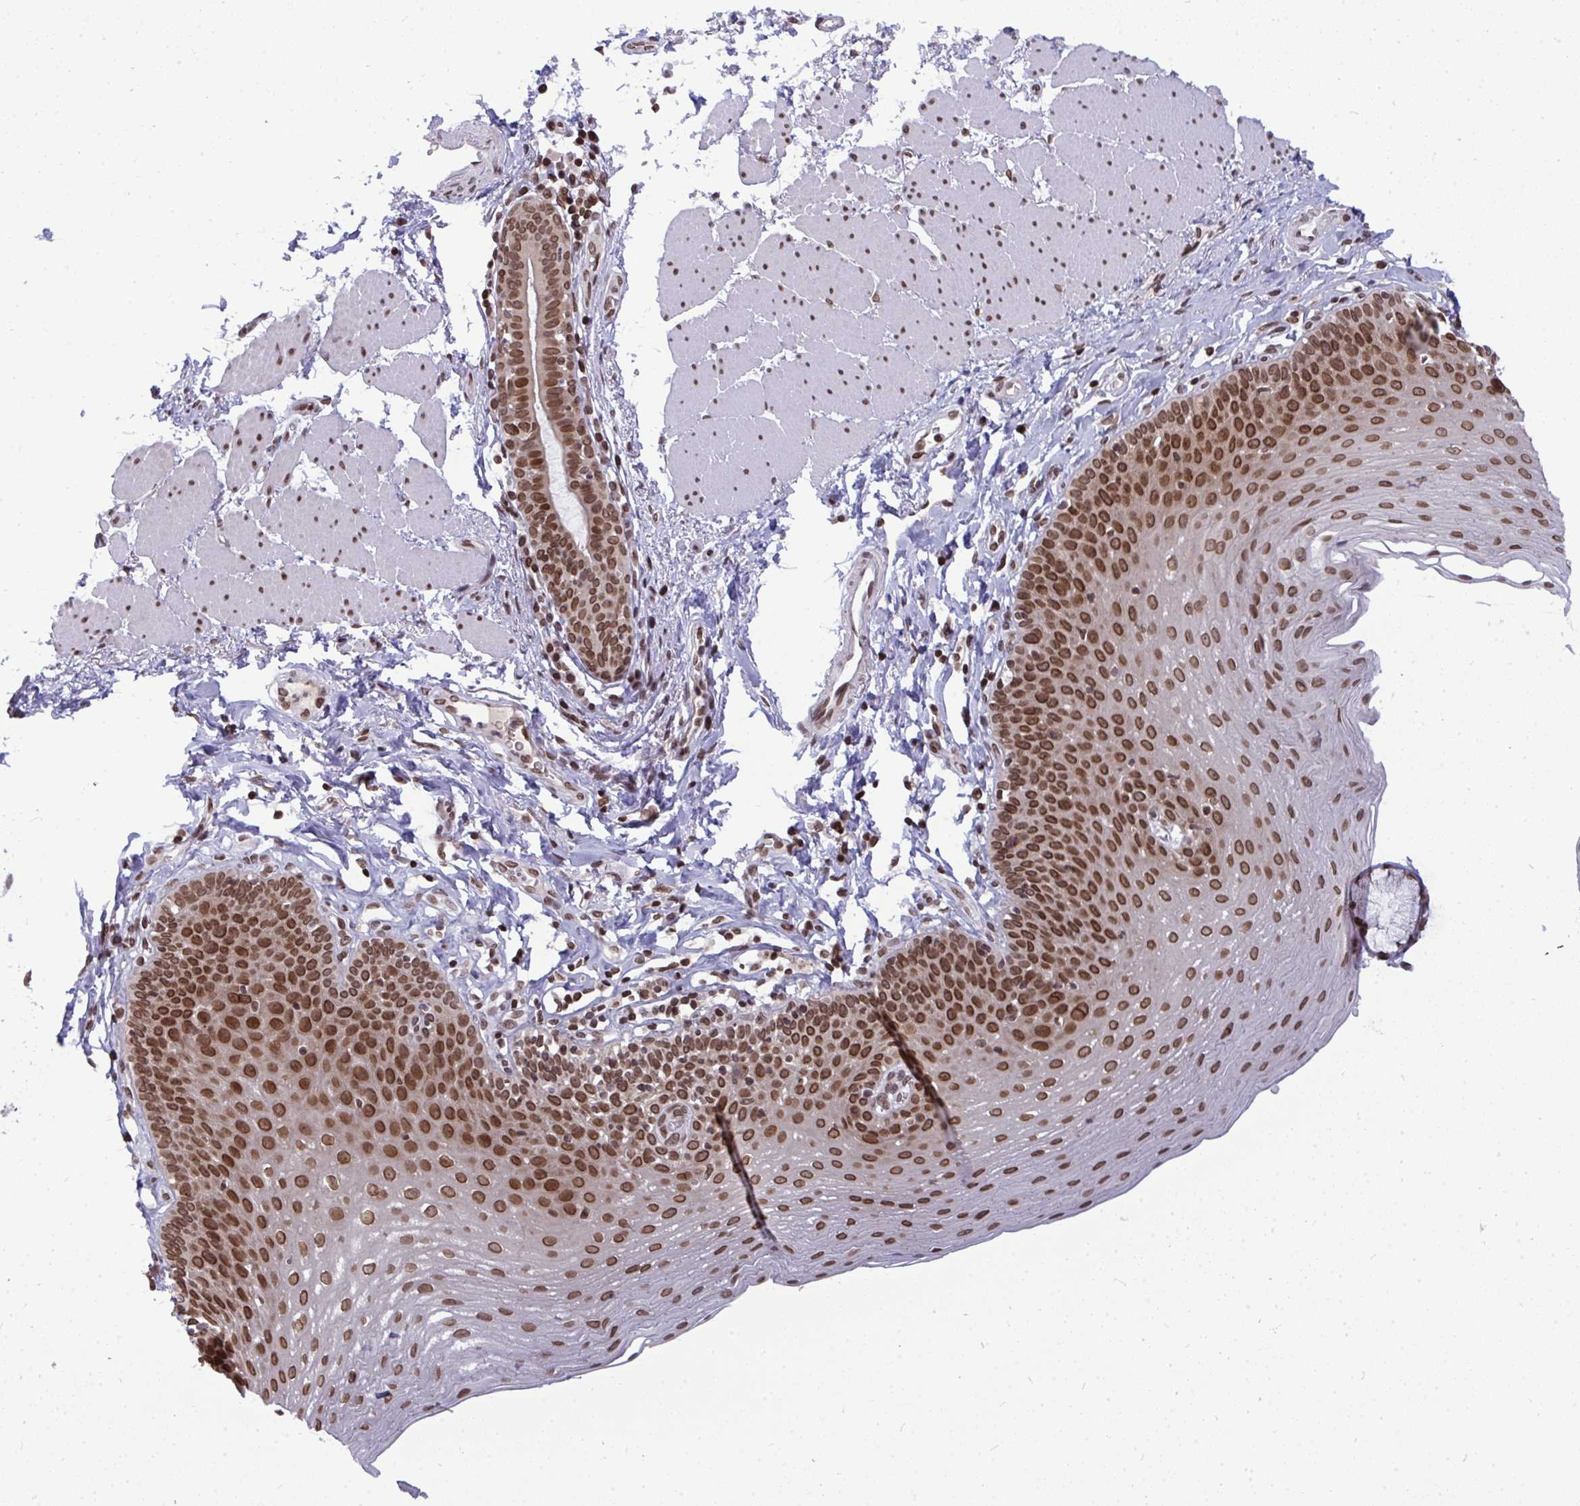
{"staining": {"intensity": "strong", "quantity": ">75%", "location": "nuclear"}, "tissue": "esophagus", "cell_type": "Squamous epithelial cells", "image_type": "normal", "snomed": [{"axis": "morphology", "description": "Normal tissue, NOS"}, {"axis": "topography", "description": "Esophagus"}], "caption": "Protein expression analysis of normal esophagus displays strong nuclear expression in approximately >75% of squamous epithelial cells. (DAB (3,3'-diaminobenzidine) IHC, brown staining for protein, blue staining for nuclei).", "gene": "JPT1", "patient": {"sex": "female", "age": 81}}